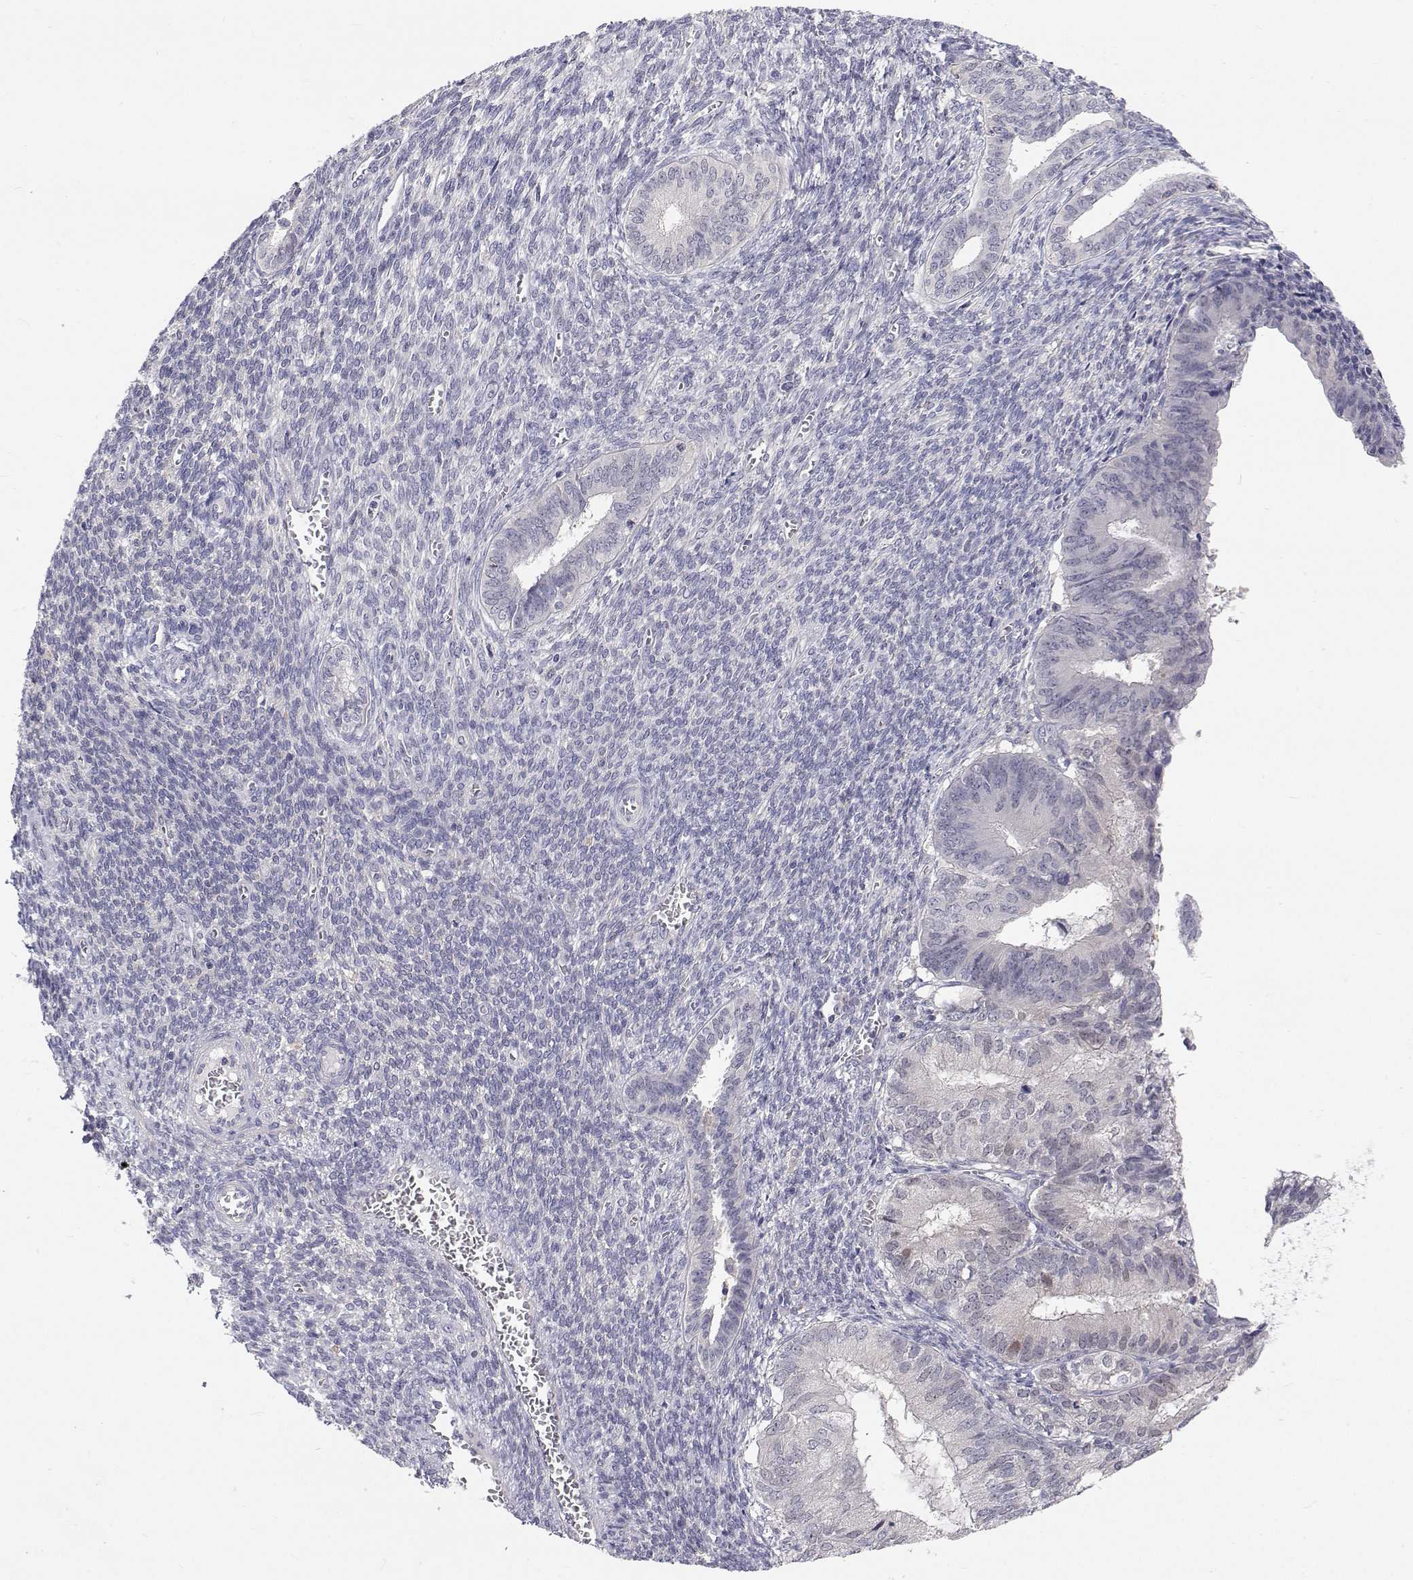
{"staining": {"intensity": "negative", "quantity": "none", "location": "none"}, "tissue": "endometrial cancer", "cell_type": "Tumor cells", "image_type": "cancer", "snomed": [{"axis": "morphology", "description": "Adenocarcinoma, NOS"}, {"axis": "topography", "description": "Endometrium"}], "caption": "Immunohistochemistry photomicrograph of endometrial cancer (adenocarcinoma) stained for a protein (brown), which displays no expression in tumor cells.", "gene": "MYPN", "patient": {"sex": "female", "age": 86}}